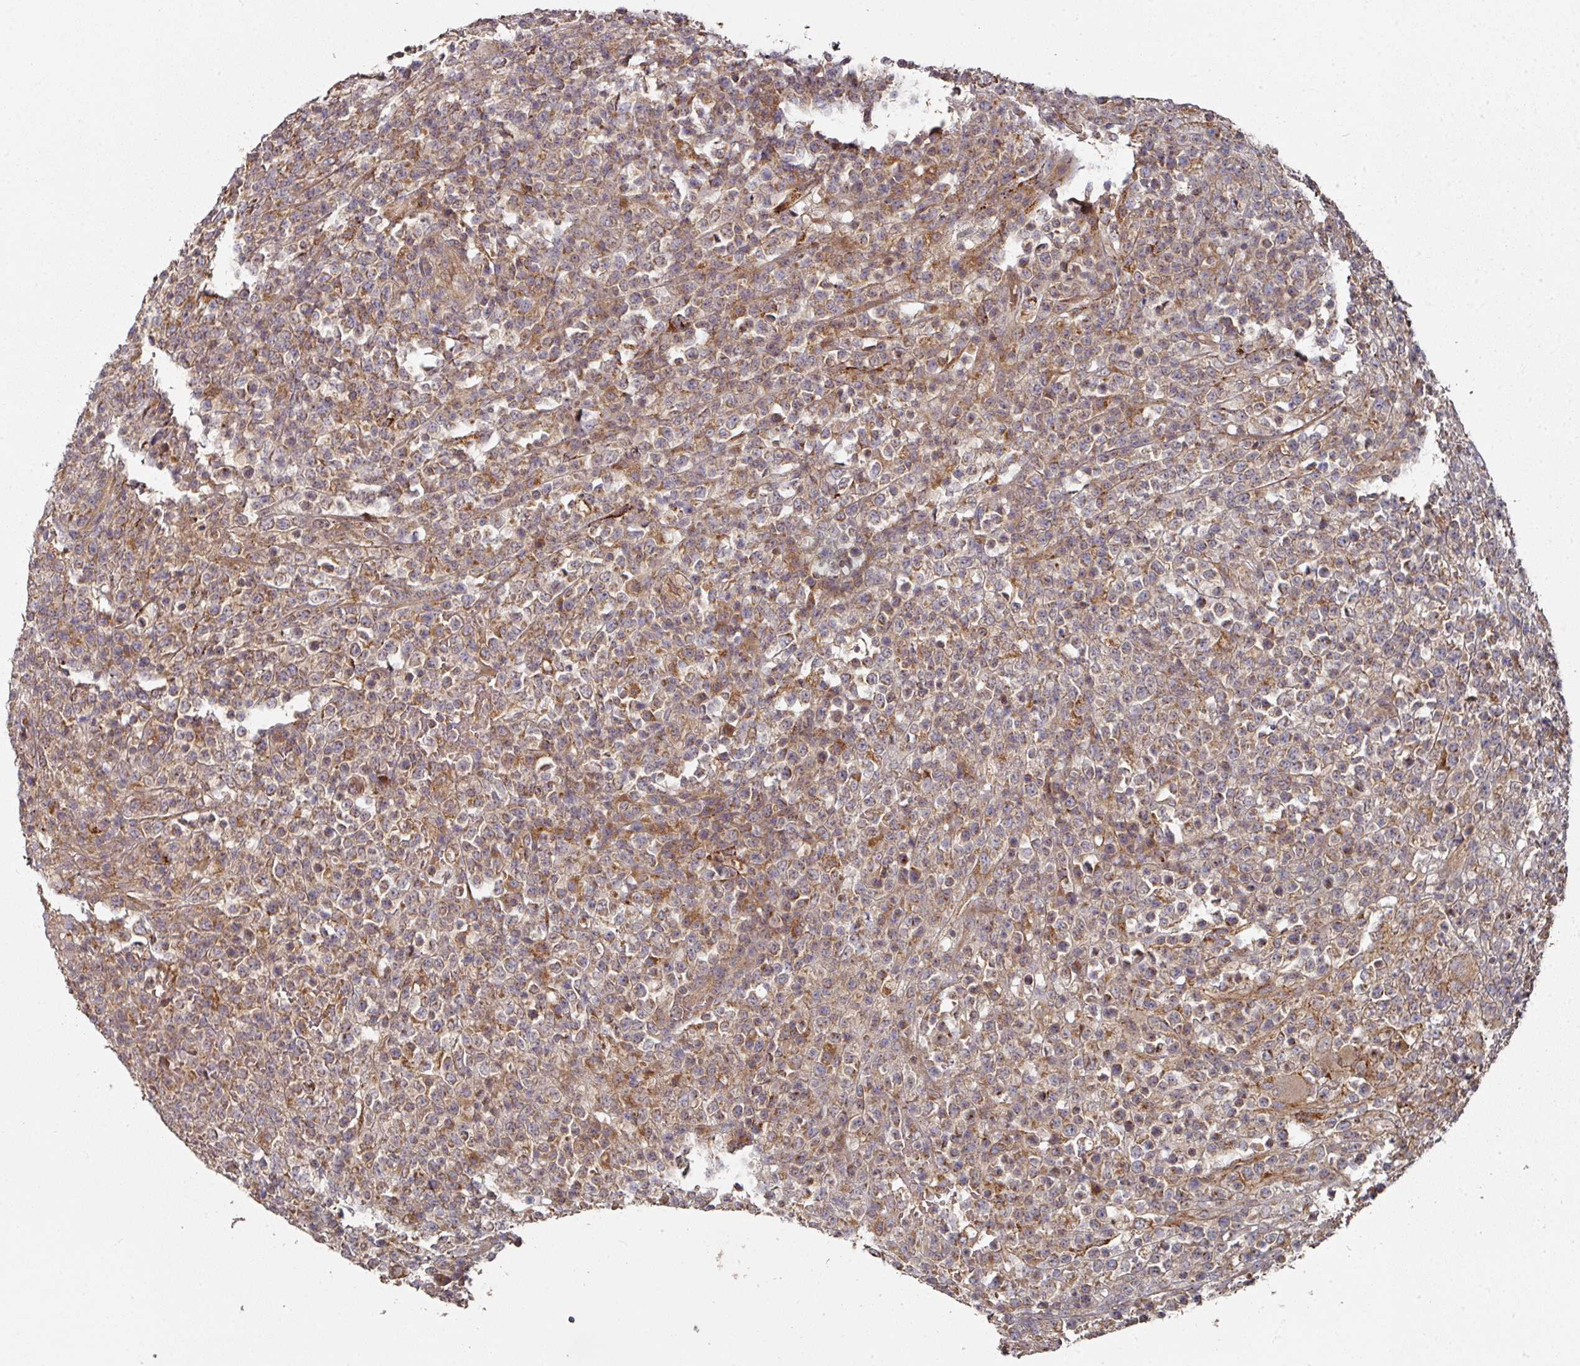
{"staining": {"intensity": "moderate", "quantity": ">75%", "location": "cytoplasmic/membranous"}, "tissue": "lymphoma", "cell_type": "Tumor cells", "image_type": "cancer", "snomed": [{"axis": "morphology", "description": "Malignant lymphoma, non-Hodgkin's type, High grade"}, {"axis": "topography", "description": "Colon"}], "caption": "Immunohistochemistry image of lymphoma stained for a protein (brown), which displays medium levels of moderate cytoplasmic/membranous positivity in about >75% of tumor cells.", "gene": "DNAJC7", "patient": {"sex": "female", "age": 53}}